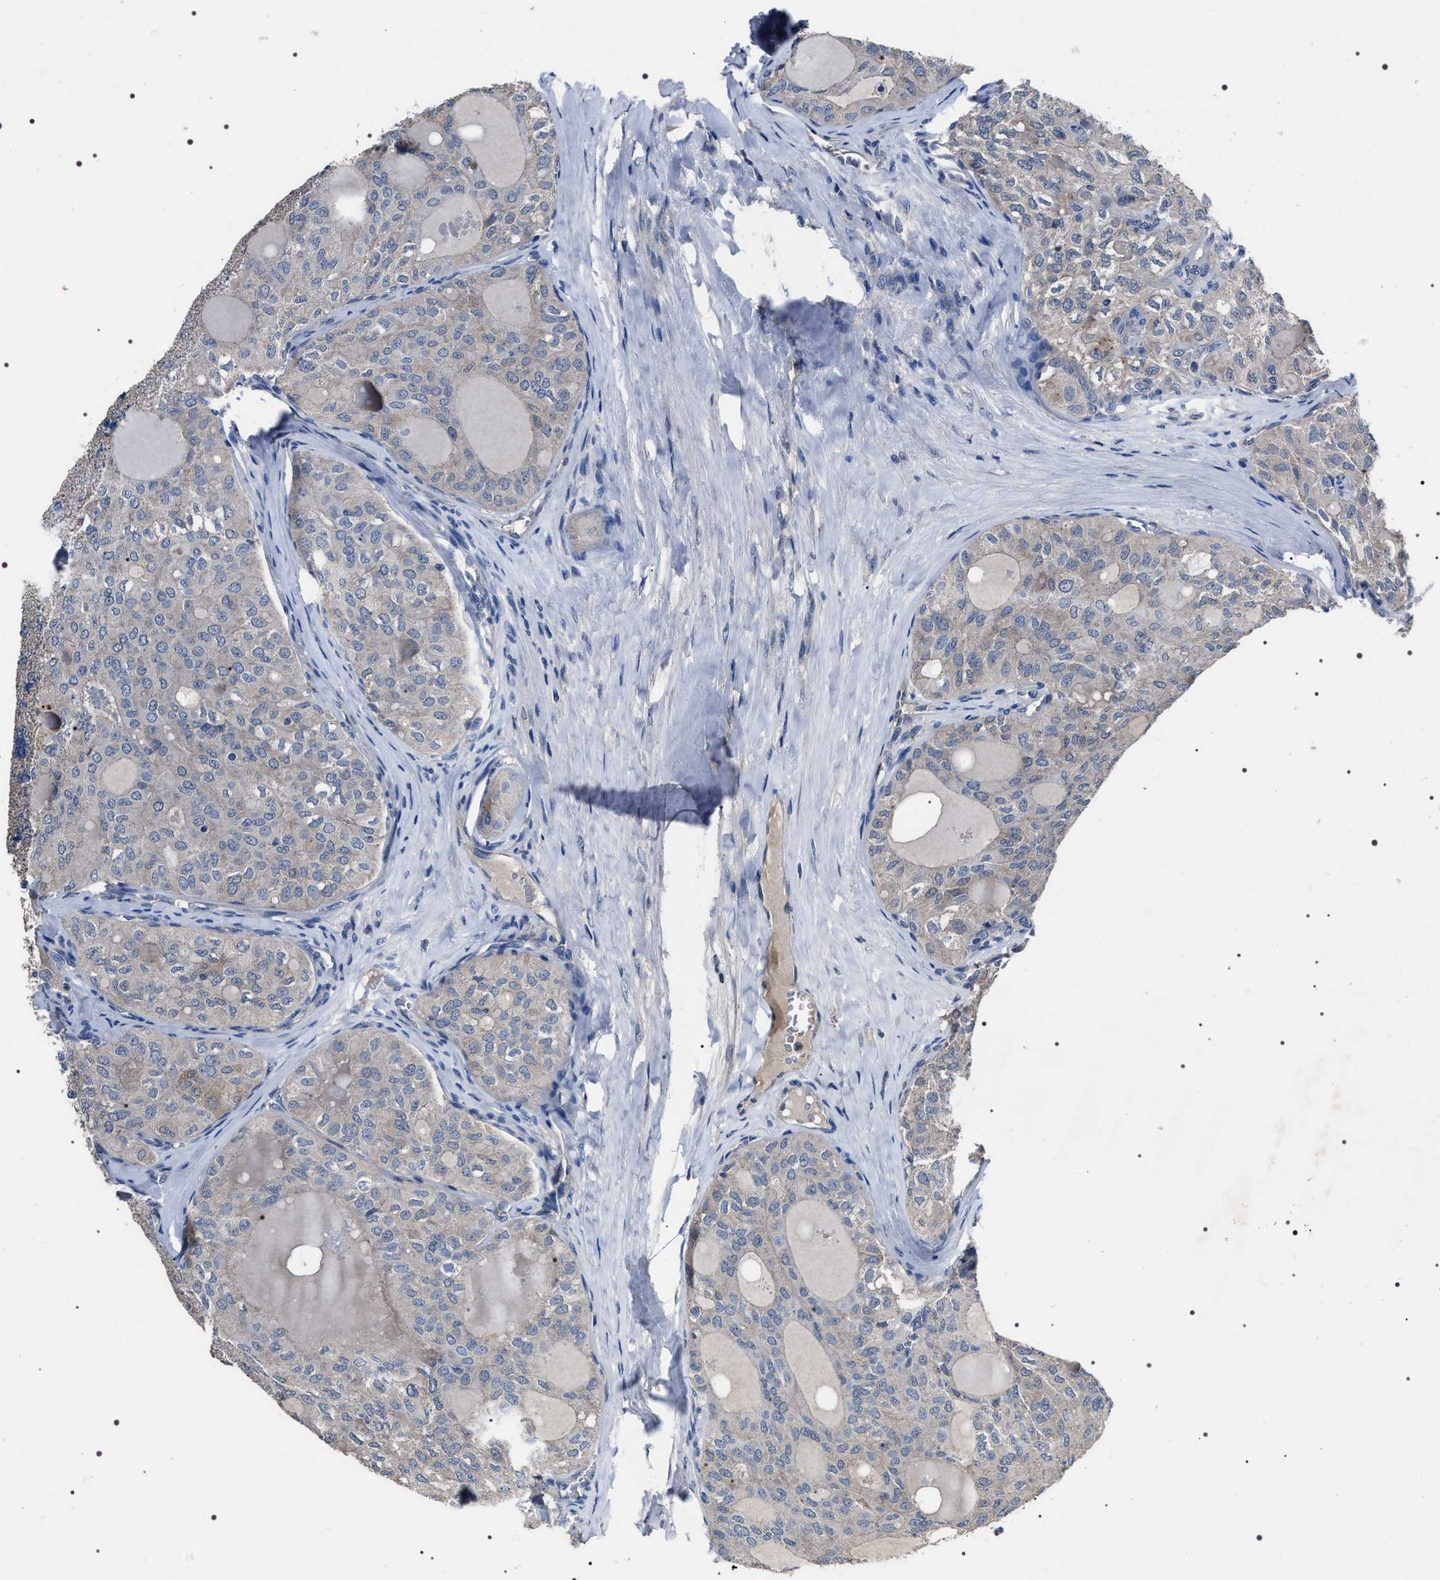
{"staining": {"intensity": "negative", "quantity": "none", "location": "none"}, "tissue": "thyroid cancer", "cell_type": "Tumor cells", "image_type": "cancer", "snomed": [{"axis": "morphology", "description": "Follicular adenoma carcinoma, NOS"}, {"axis": "topography", "description": "Thyroid gland"}], "caption": "This photomicrograph is of thyroid follicular adenoma carcinoma stained with immunohistochemistry to label a protein in brown with the nuclei are counter-stained blue. There is no positivity in tumor cells.", "gene": "TRIM54", "patient": {"sex": "male", "age": 75}}